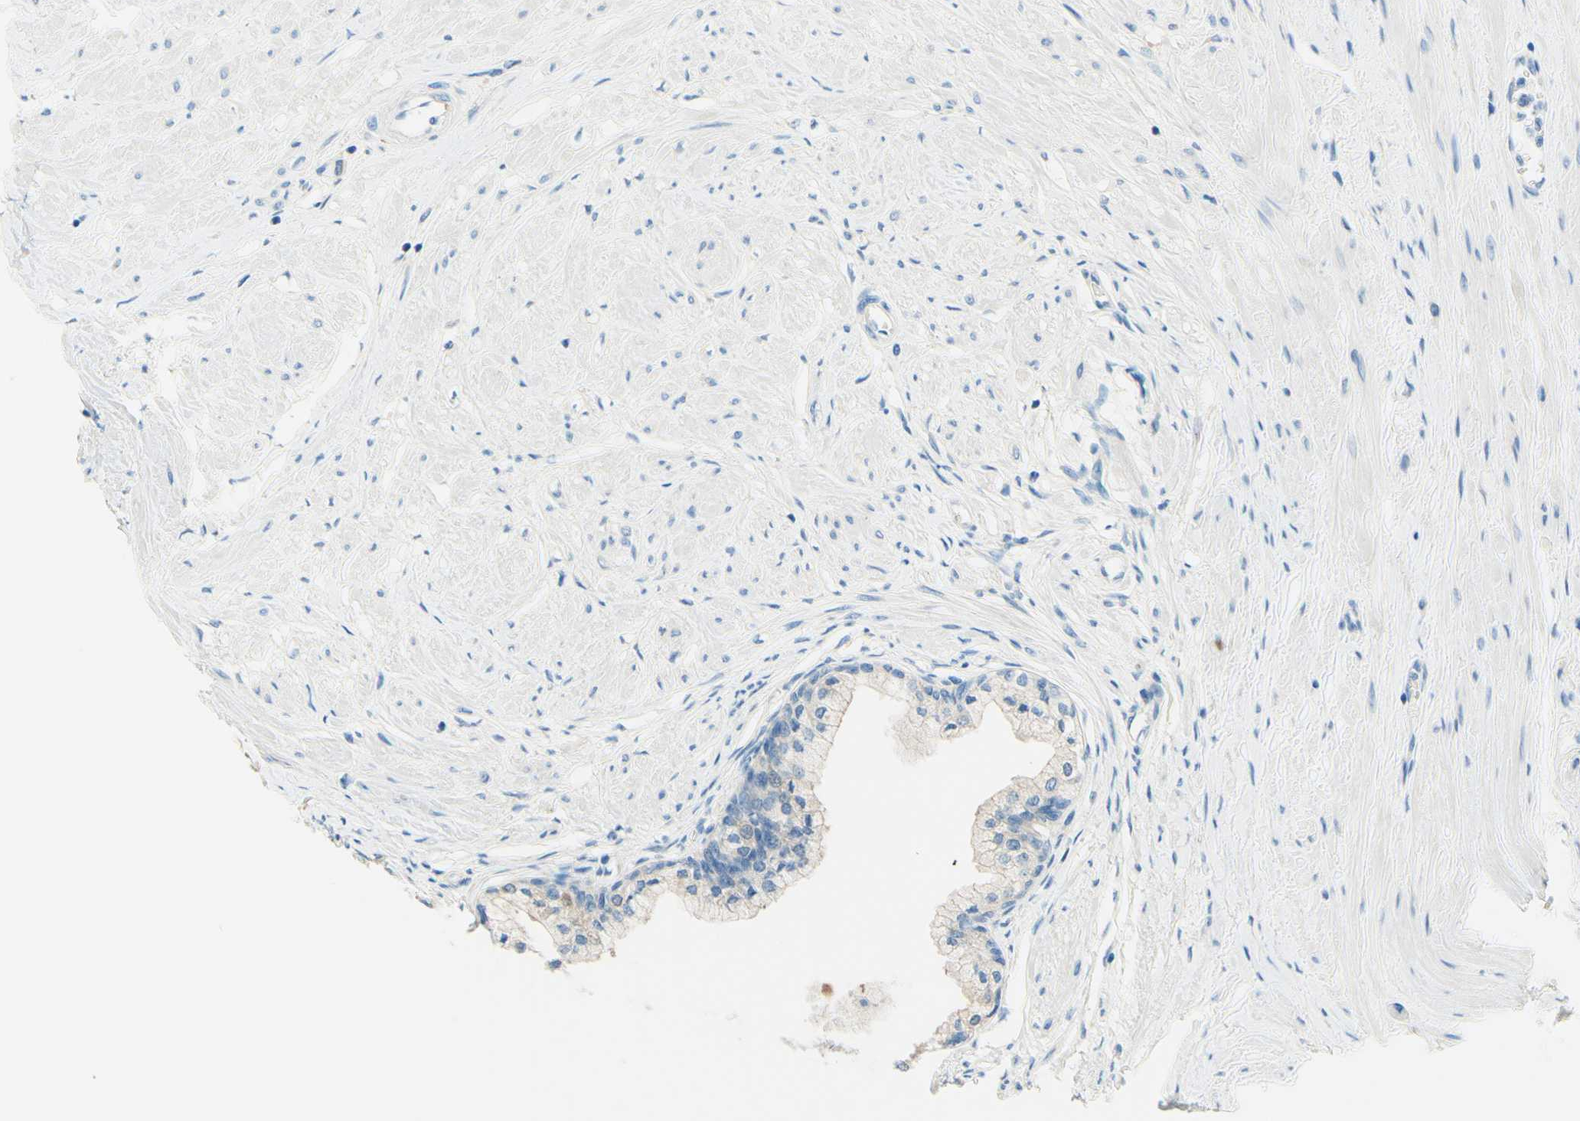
{"staining": {"intensity": "weak", "quantity": "25%-75%", "location": "cytoplasmic/membranous"}, "tissue": "prostate", "cell_type": "Glandular cells", "image_type": "normal", "snomed": [{"axis": "morphology", "description": "Normal tissue, NOS"}, {"axis": "topography", "description": "Prostate"}, {"axis": "topography", "description": "Seminal veicle"}], "caption": "Immunohistochemistry (DAB) staining of normal prostate demonstrates weak cytoplasmic/membranous protein expression in approximately 25%-75% of glandular cells.", "gene": "PASD1", "patient": {"sex": "male", "age": 60}}